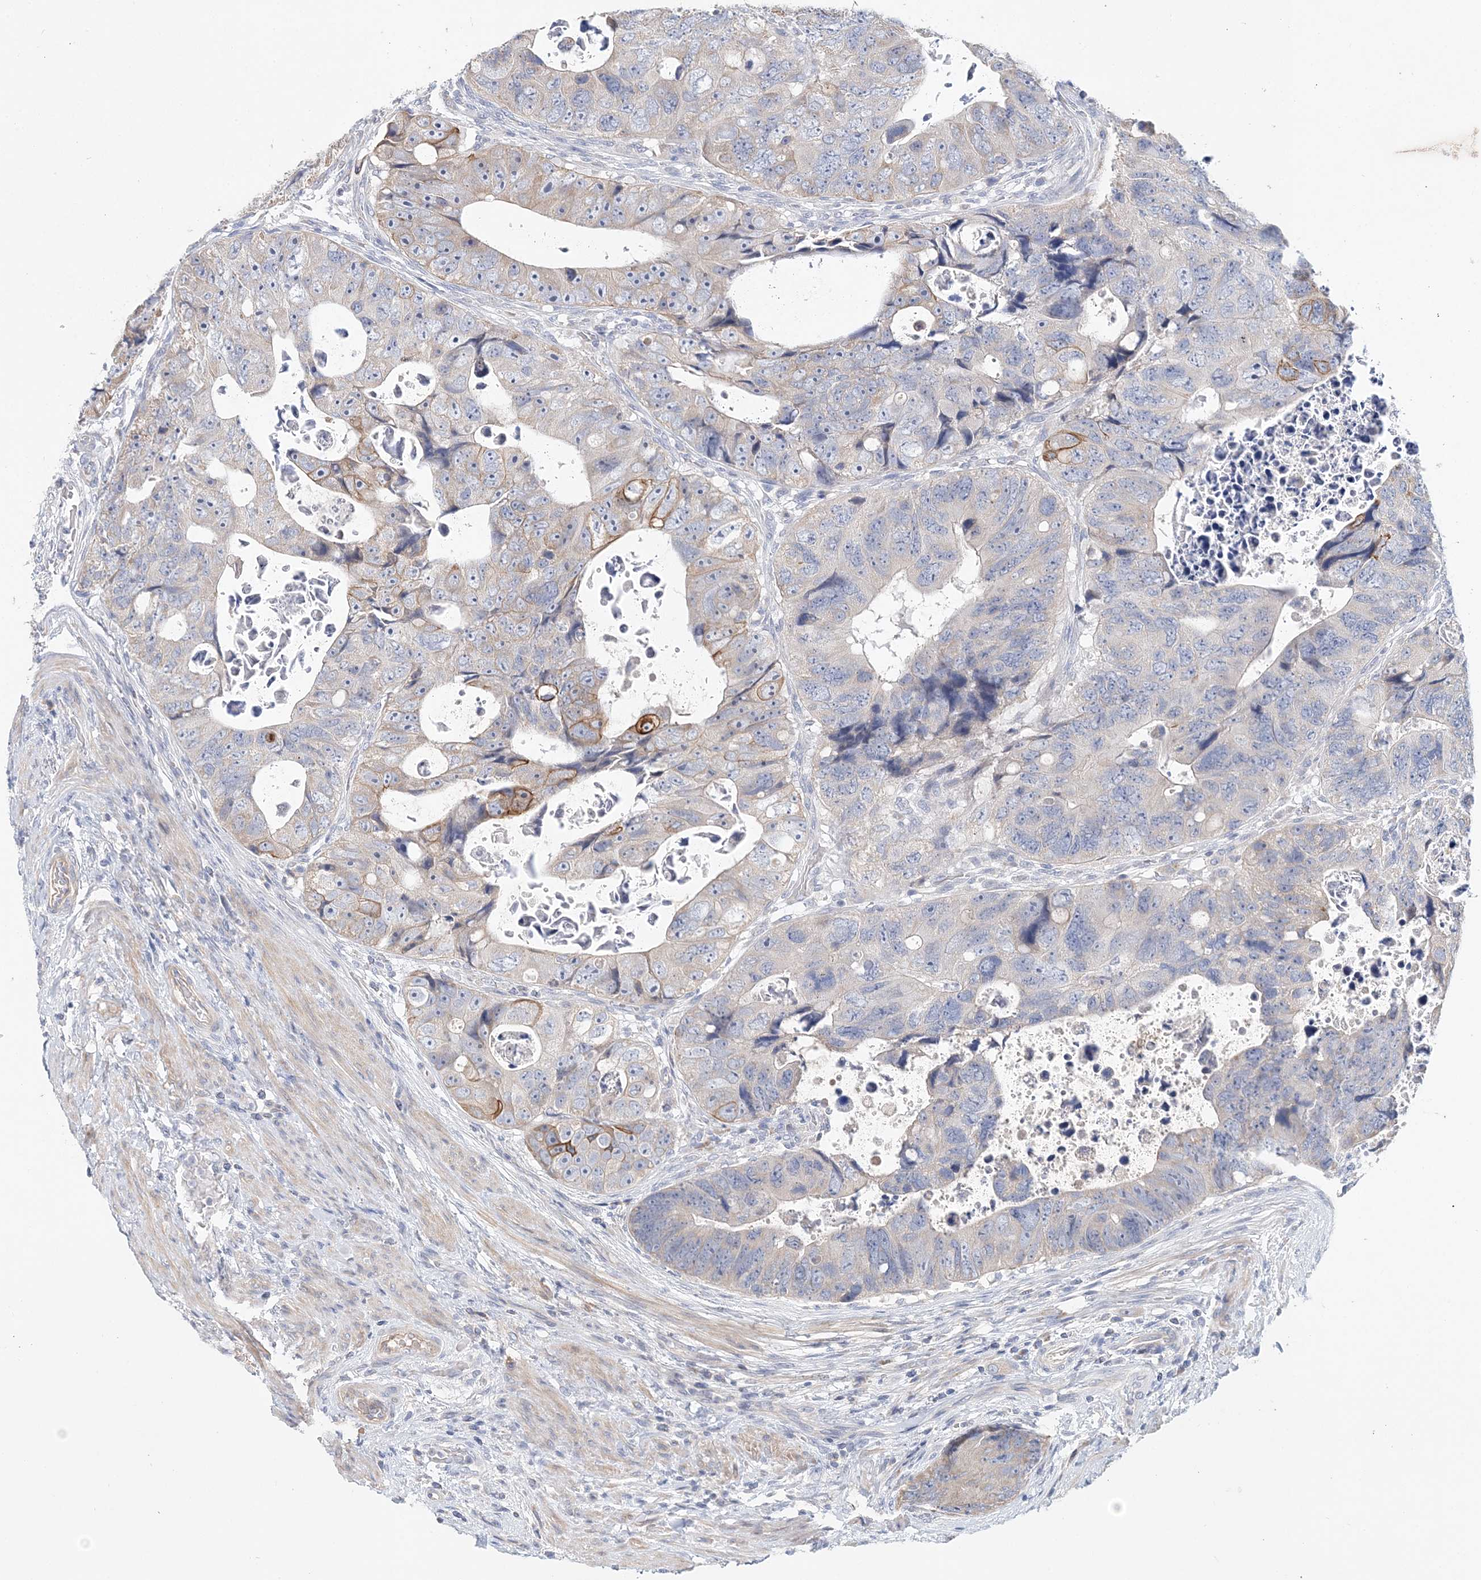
{"staining": {"intensity": "moderate", "quantity": "<25%", "location": "cytoplasmic/membranous"}, "tissue": "colorectal cancer", "cell_type": "Tumor cells", "image_type": "cancer", "snomed": [{"axis": "morphology", "description": "Adenocarcinoma, NOS"}, {"axis": "topography", "description": "Rectum"}], "caption": "An image of human colorectal cancer stained for a protein reveals moderate cytoplasmic/membranous brown staining in tumor cells. (DAB (3,3'-diaminobenzidine) IHC, brown staining for protein, blue staining for nuclei).", "gene": "LRRIQ4", "patient": {"sex": "male", "age": 59}}